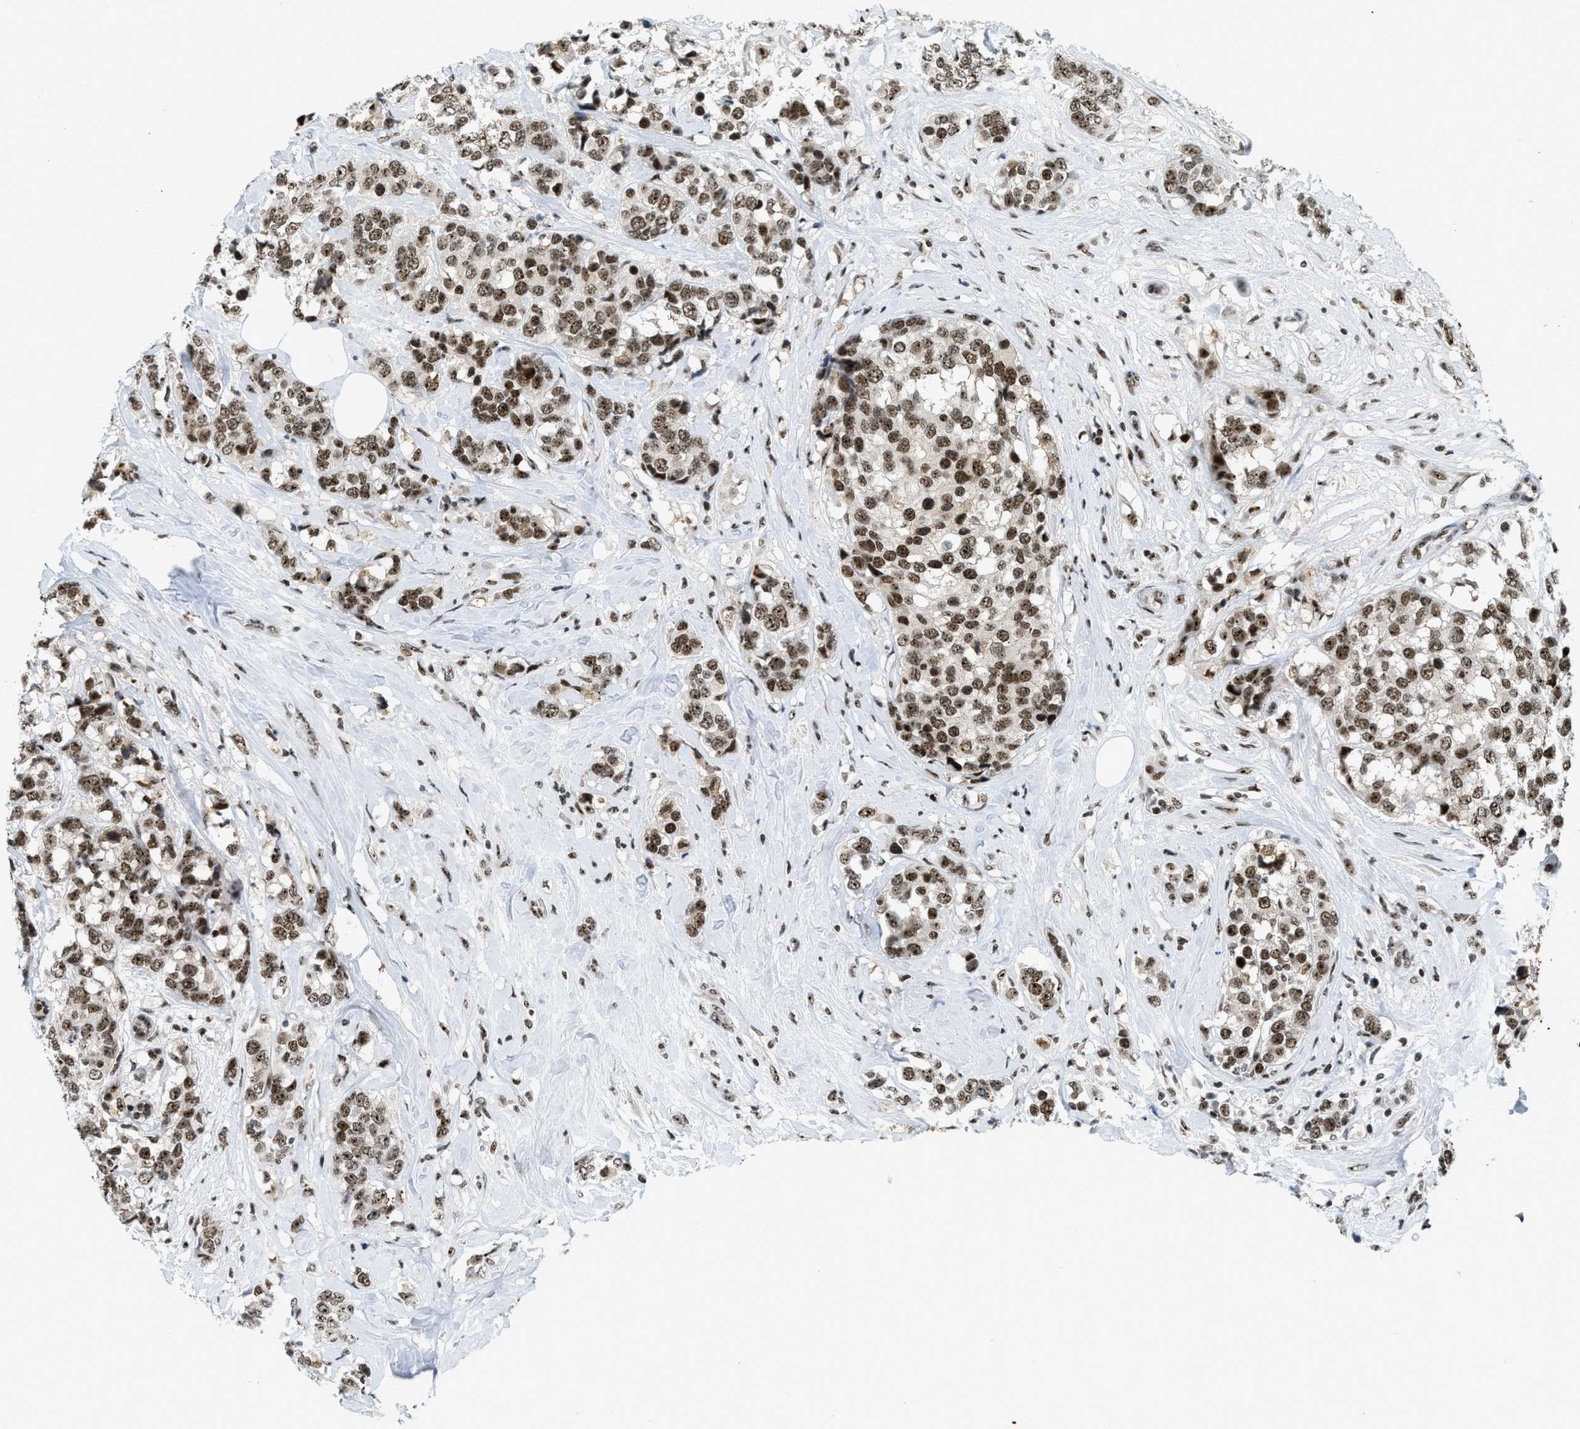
{"staining": {"intensity": "moderate", "quantity": ">75%", "location": "nuclear"}, "tissue": "breast cancer", "cell_type": "Tumor cells", "image_type": "cancer", "snomed": [{"axis": "morphology", "description": "Lobular carcinoma"}, {"axis": "topography", "description": "Breast"}], "caption": "Brown immunohistochemical staining in human breast lobular carcinoma exhibits moderate nuclear expression in about >75% of tumor cells. The staining was performed using DAB (3,3'-diaminobenzidine), with brown indicating positive protein expression. Nuclei are stained blue with hematoxylin.", "gene": "URB1", "patient": {"sex": "female", "age": 59}}